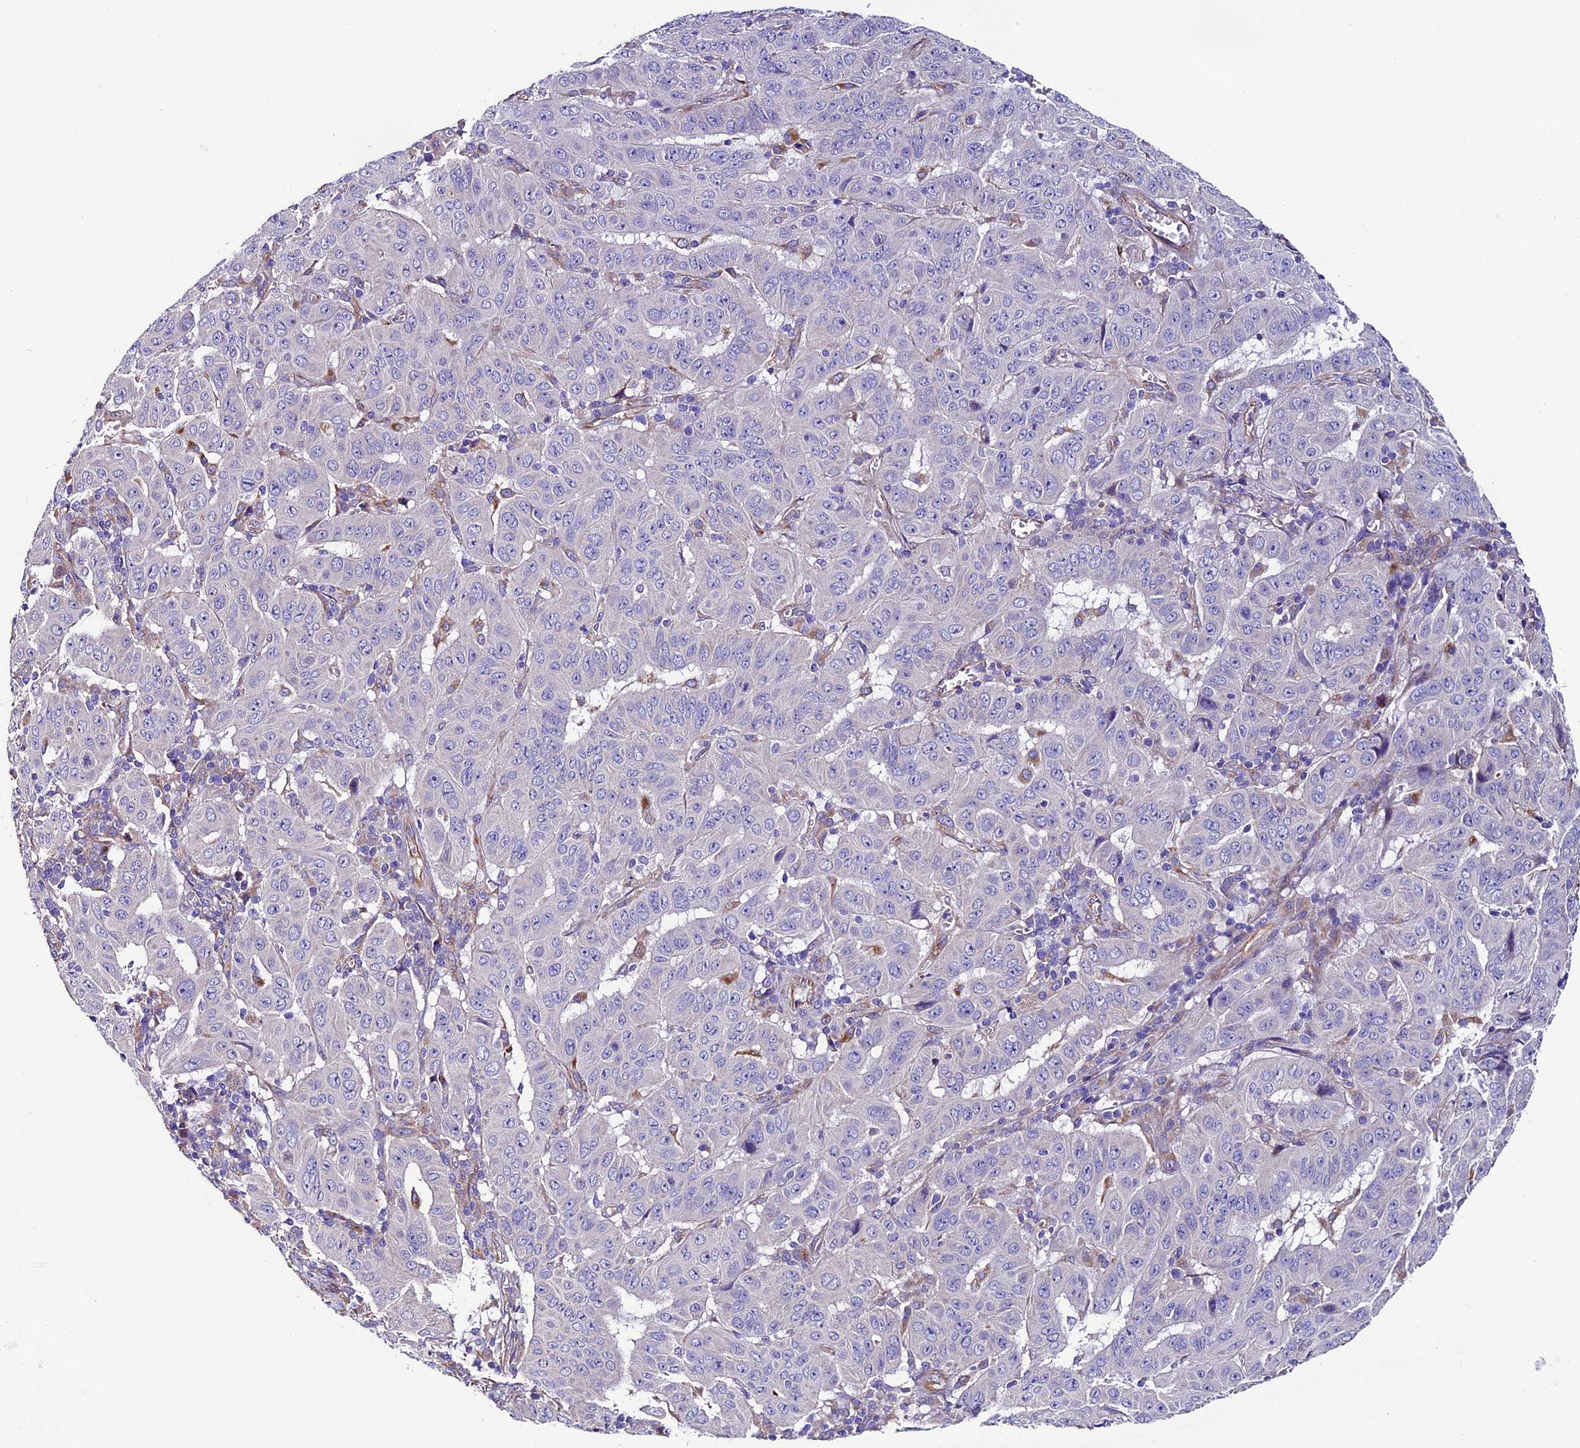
{"staining": {"intensity": "negative", "quantity": "none", "location": "none"}, "tissue": "pancreatic cancer", "cell_type": "Tumor cells", "image_type": "cancer", "snomed": [{"axis": "morphology", "description": "Adenocarcinoma, NOS"}, {"axis": "topography", "description": "Pancreas"}], "caption": "This is an IHC image of pancreatic cancer. There is no positivity in tumor cells.", "gene": "CLN5", "patient": {"sex": "male", "age": 63}}